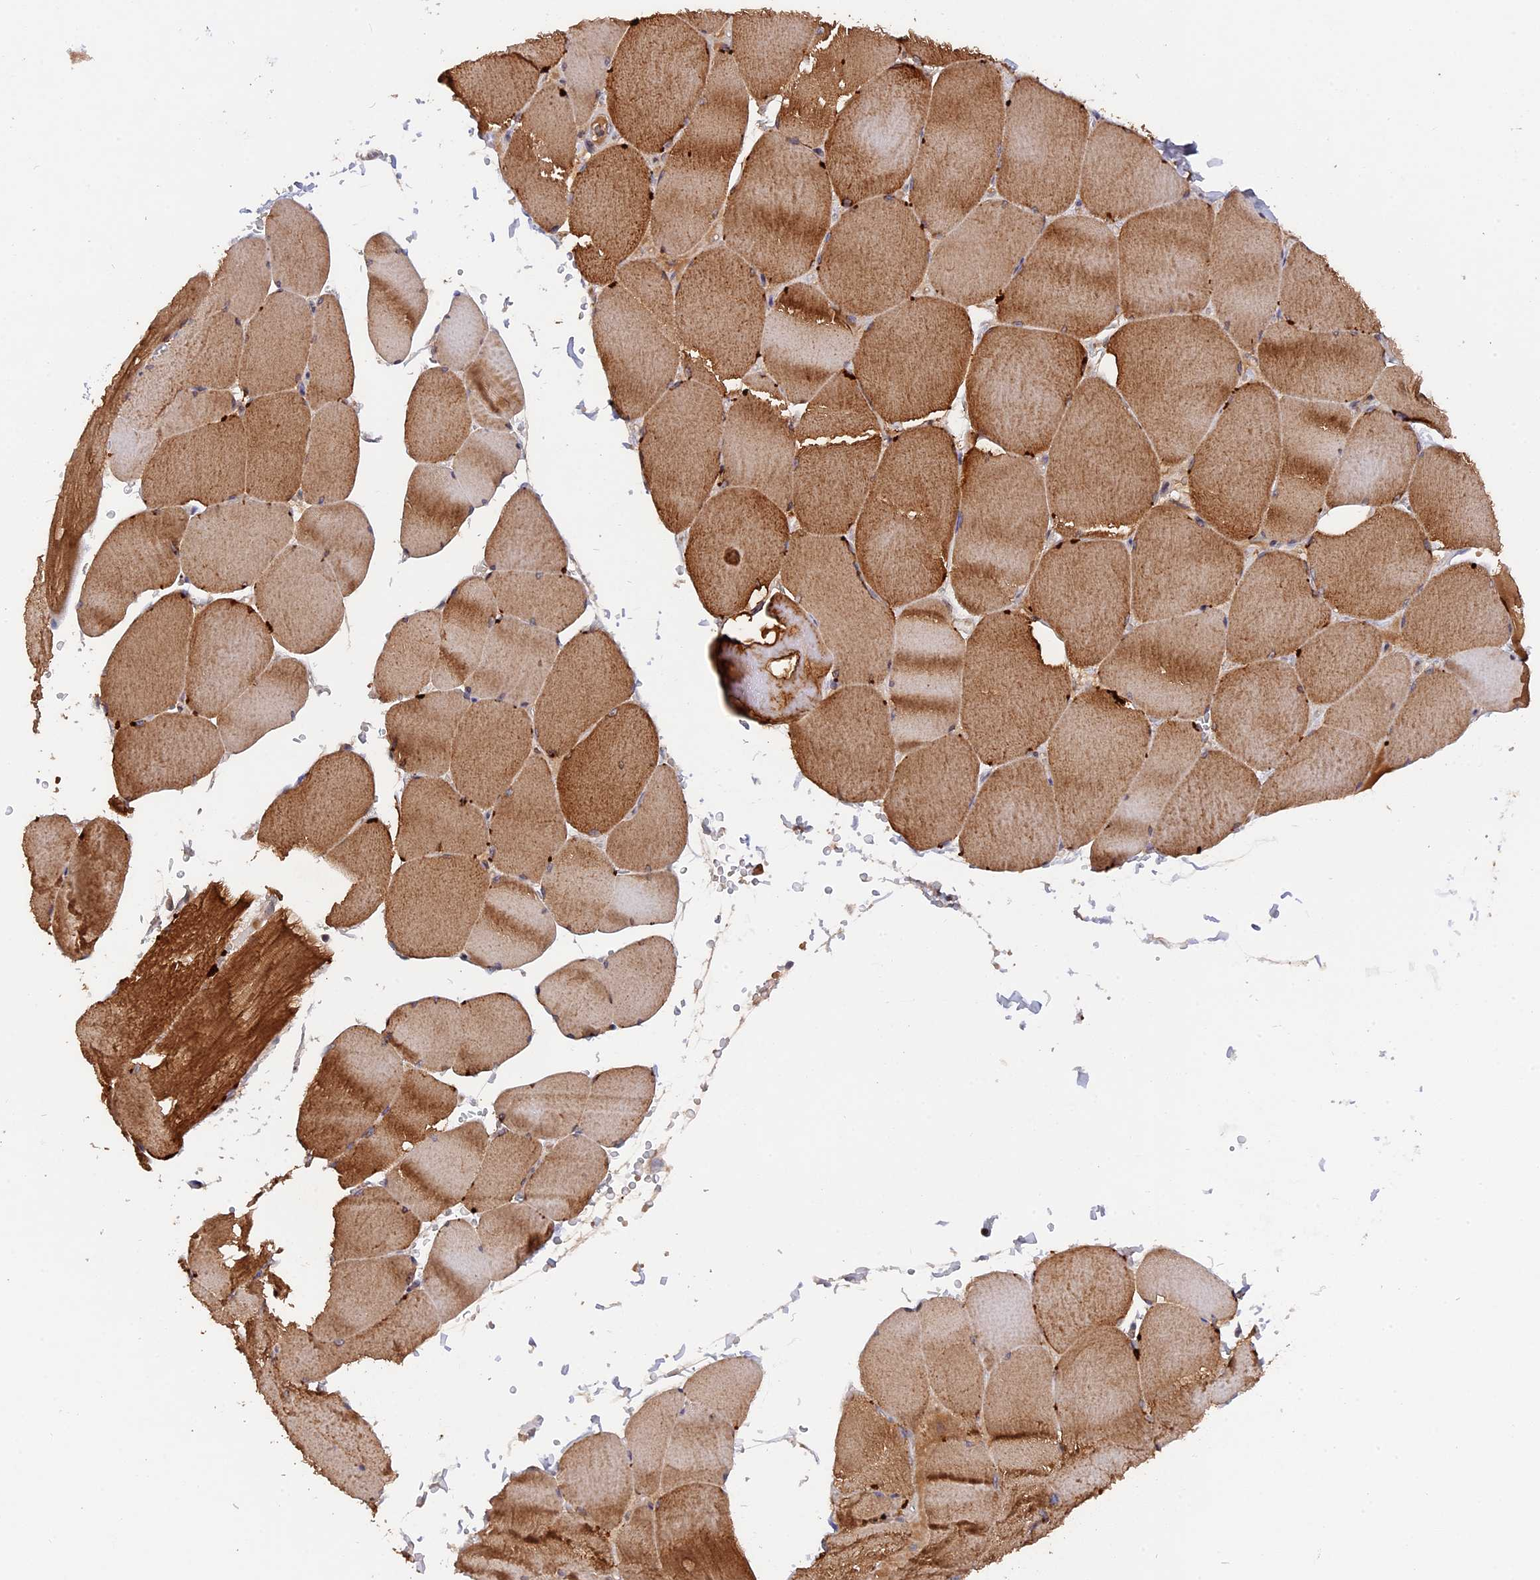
{"staining": {"intensity": "strong", "quantity": ">75%", "location": "cytoplasmic/membranous"}, "tissue": "skeletal muscle", "cell_type": "Myocytes", "image_type": "normal", "snomed": [{"axis": "morphology", "description": "Normal tissue, NOS"}, {"axis": "topography", "description": "Skeletal muscle"}, {"axis": "topography", "description": "Head-Neck"}], "caption": "The immunohistochemical stain labels strong cytoplasmic/membranous staining in myocytes of normal skeletal muscle. The staining is performed using DAB (3,3'-diaminobenzidine) brown chromogen to label protein expression. The nuclei are counter-stained blue using hematoxylin.", "gene": "MPV17L", "patient": {"sex": "male", "age": 66}}